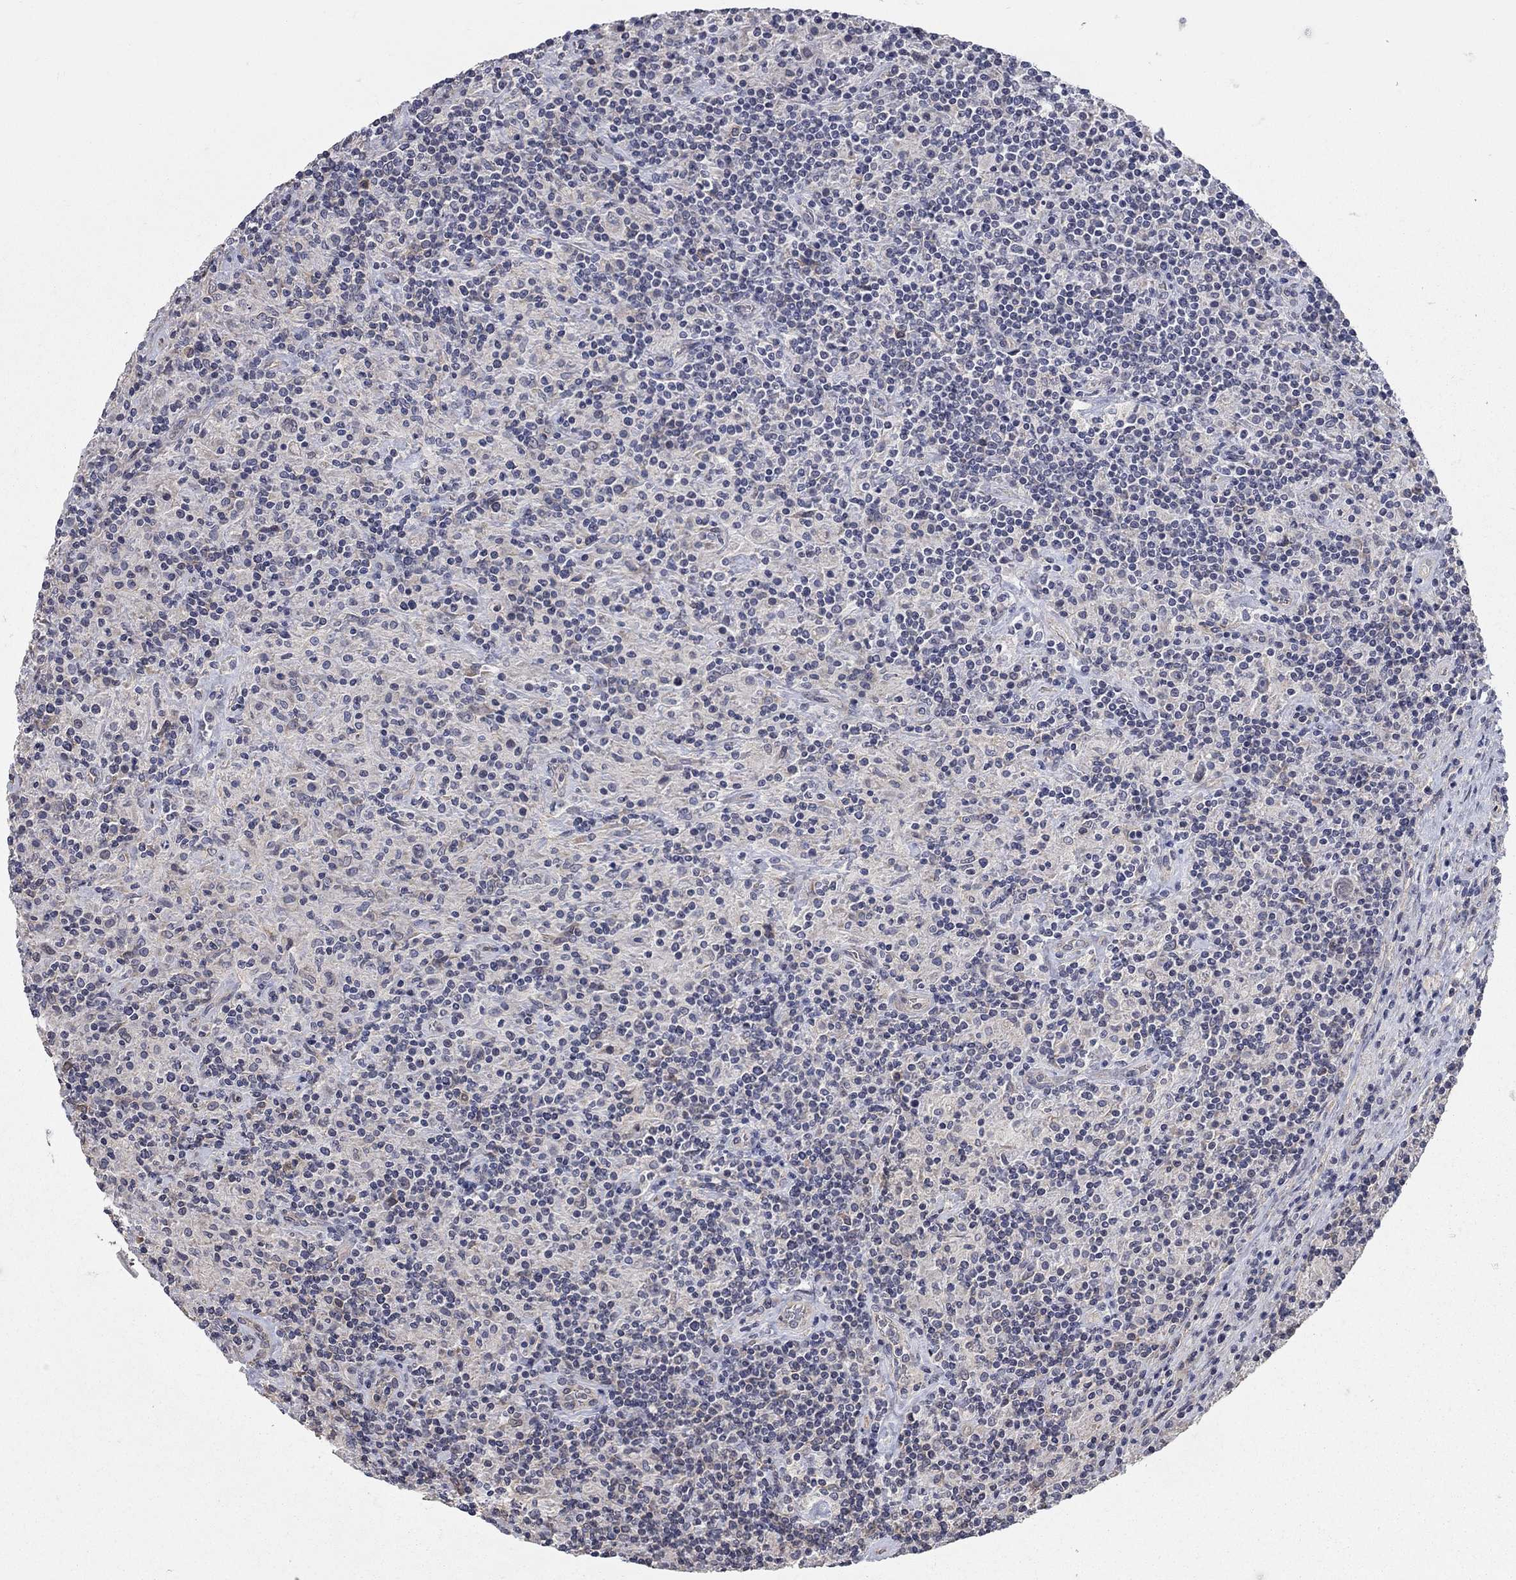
{"staining": {"intensity": "negative", "quantity": "none", "location": "none"}, "tissue": "lymphoma", "cell_type": "Tumor cells", "image_type": "cancer", "snomed": [{"axis": "morphology", "description": "Hodgkin's disease, NOS"}, {"axis": "topography", "description": "Lymph node"}], "caption": "This is a micrograph of IHC staining of Hodgkin's disease, which shows no staining in tumor cells. (DAB (3,3'-diaminobenzidine) immunohistochemistry (IHC) visualized using brightfield microscopy, high magnification).", "gene": "WASF3", "patient": {"sex": "male", "age": 70}}